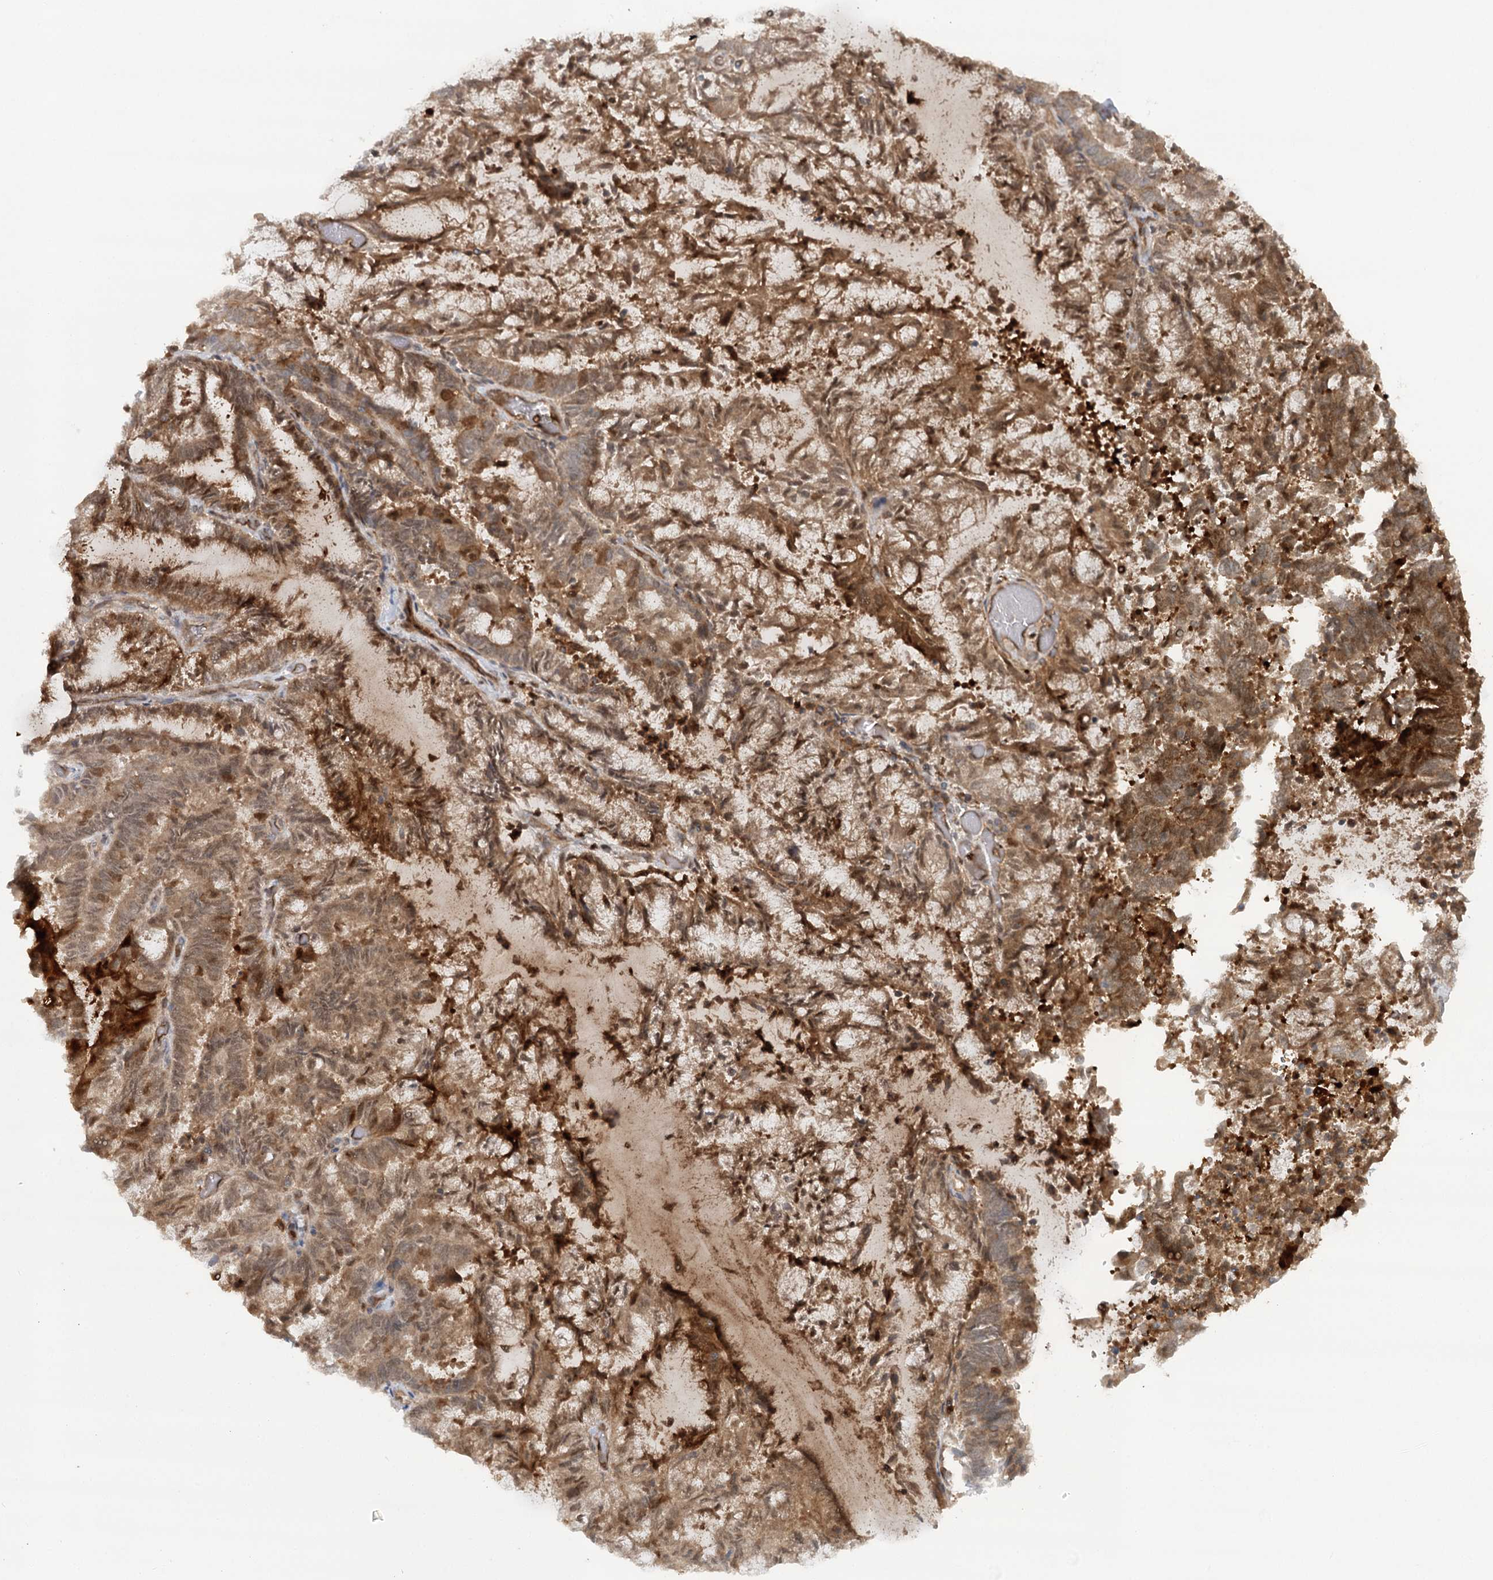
{"staining": {"intensity": "moderate", "quantity": ">75%", "location": "cytoplasmic/membranous,nuclear"}, "tissue": "endometrial cancer", "cell_type": "Tumor cells", "image_type": "cancer", "snomed": [{"axis": "morphology", "description": "Adenocarcinoma, NOS"}, {"axis": "topography", "description": "Endometrium"}], "caption": "Protein staining exhibits moderate cytoplasmic/membranous and nuclear expression in about >75% of tumor cells in endometrial adenocarcinoma.", "gene": "GBE1", "patient": {"sex": "female", "age": 80}}